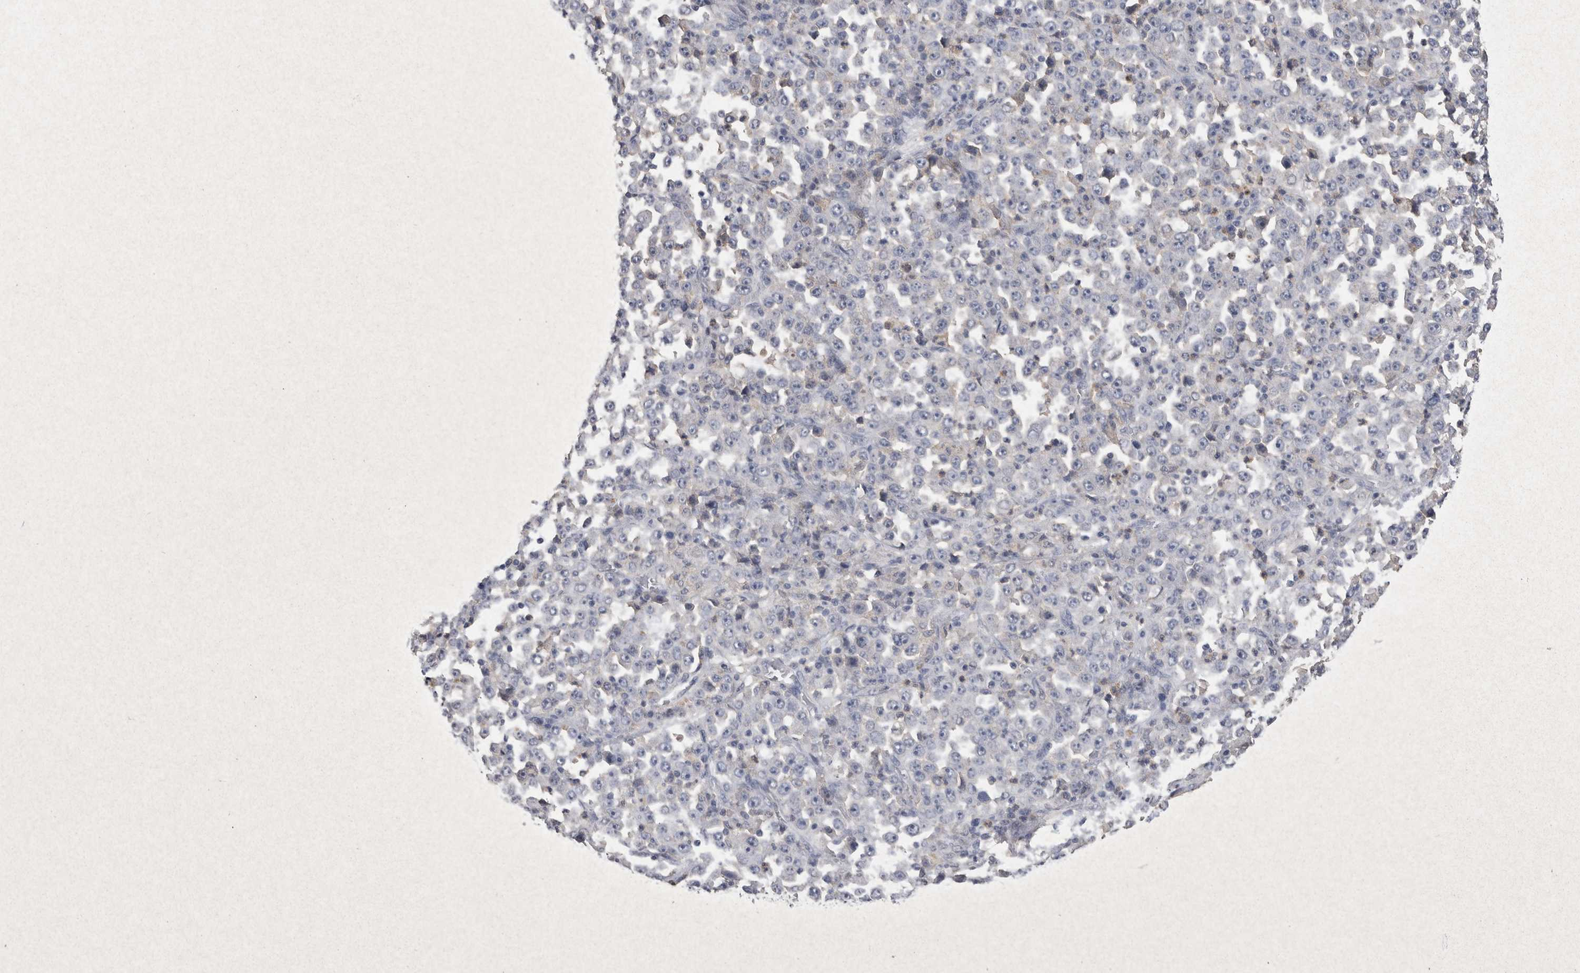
{"staining": {"intensity": "negative", "quantity": "none", "location": "none"}, "tissue": "stomach cancer", "cell_type": "Tumor cells", "image_type": "cancer", "snomed": [{"axis": "morphology", "description": "Normal tissue, NOS"}, {"axis": "morphology", "description": "Adenocarcinoma, NOS"}, {"axis": "topography", "description": "Stomach, upper"}, {"axis": "topography", "description": "Stomach"}], "caption": "Image shows no protein staining in tumor cells of stomach cancer (adenocarcinoma) tissue.", "gene": "CNTFR", "patient": {"sex": "male", "age": 59}}